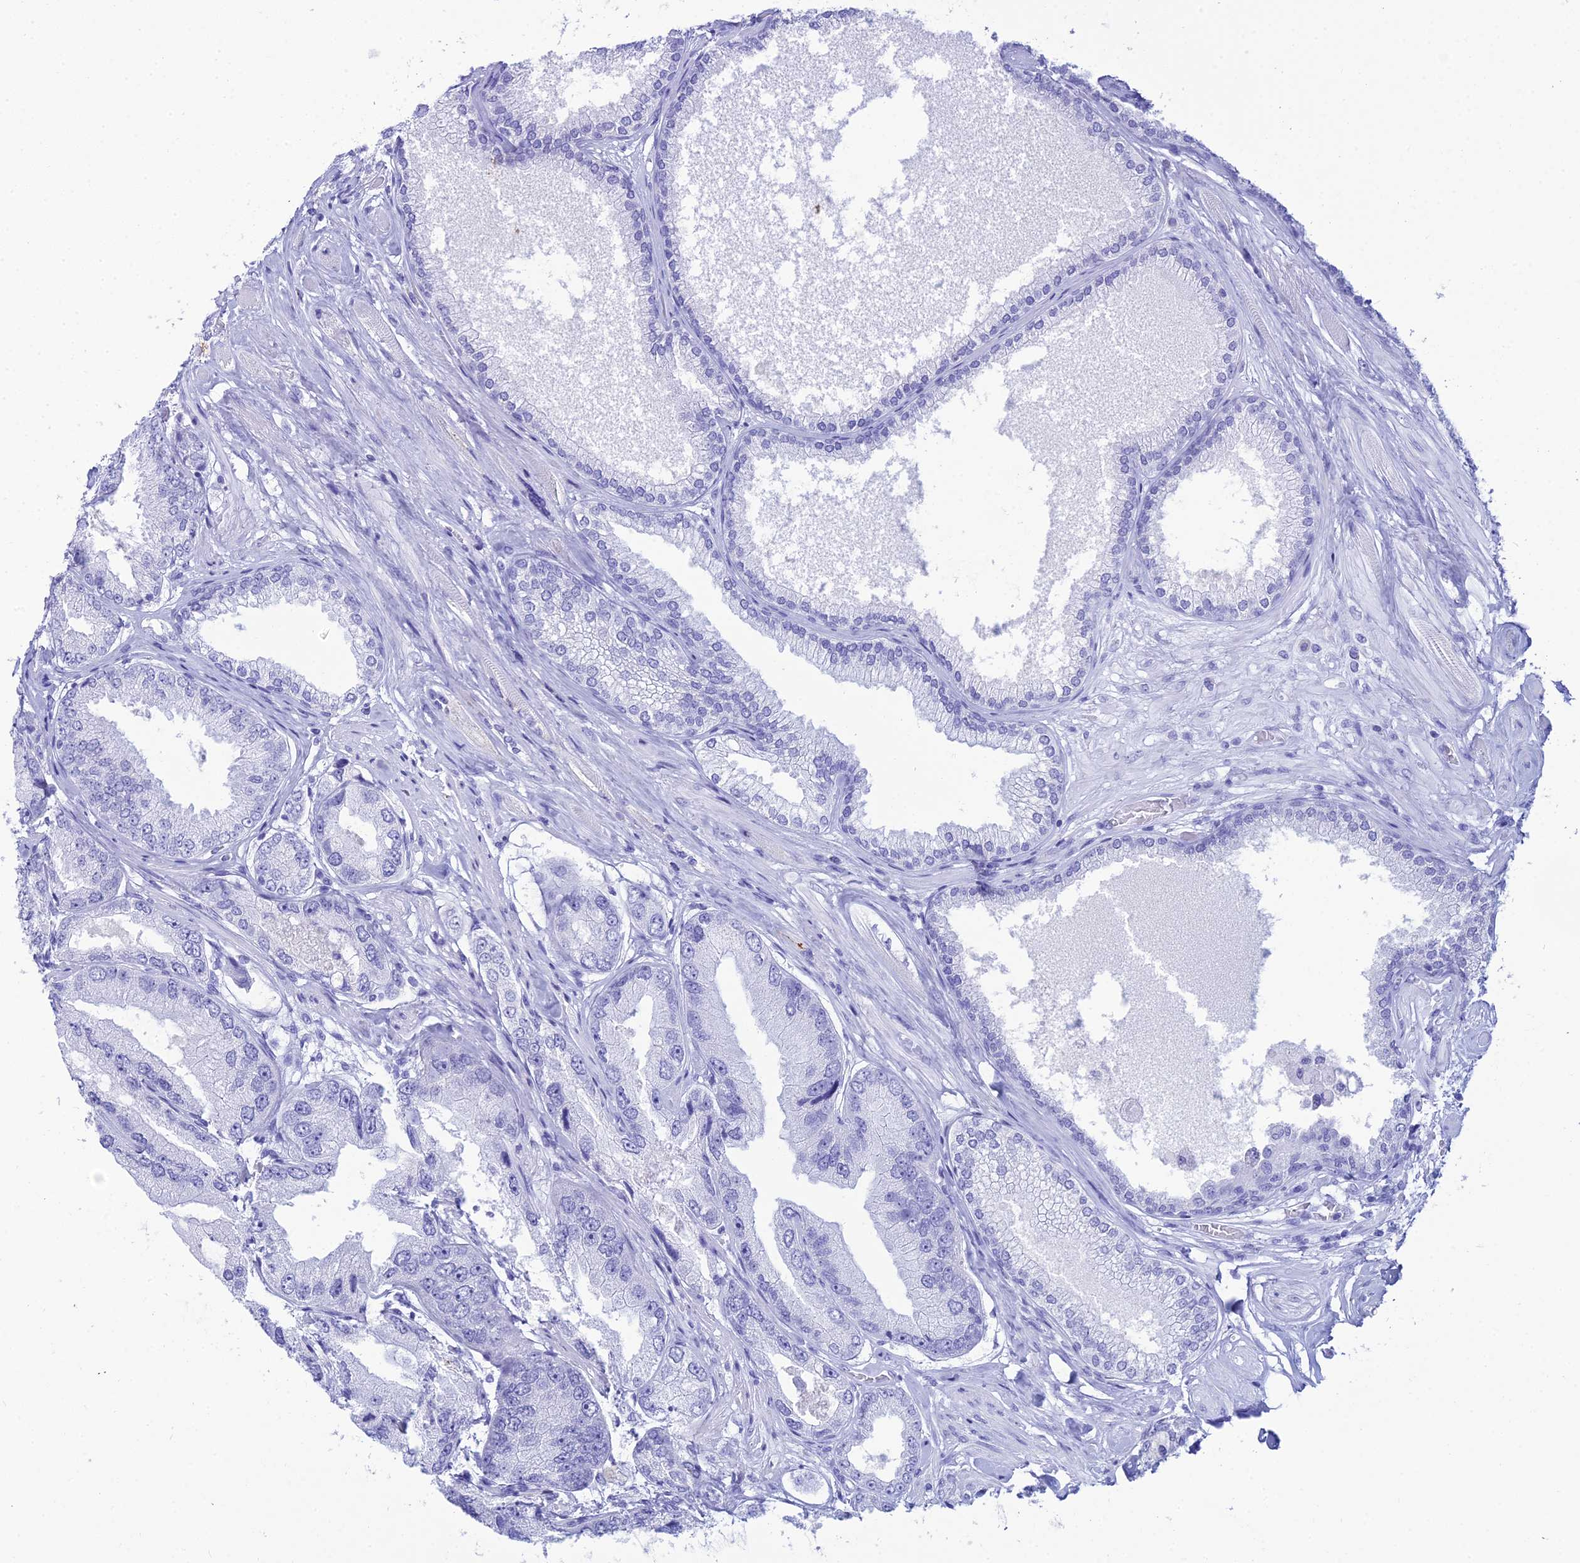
{"staining": {"intensity": "negative", "quantity": "none", "location": "none"}, "tissue": "prostate cancer", "cell_type": "Tumor cells", "image_type": "cancer", "snomed": [{"axis": "morphology", "description": "Adenocarcinoma, High grade"}, {"axis": "topography", "description": "Prostate"}], "caption": "This histopathology image is of prostate cancer (high-grade adenocarcinoma) stained with IHC to label a protein in brown with the nuclei are counter-stained blue. There is no positivity in tumor cells. (IHC, brightfield microscopy, high magnification).", "gene": "ZNF442", "patient": {"sex": "male", "age": 71}}